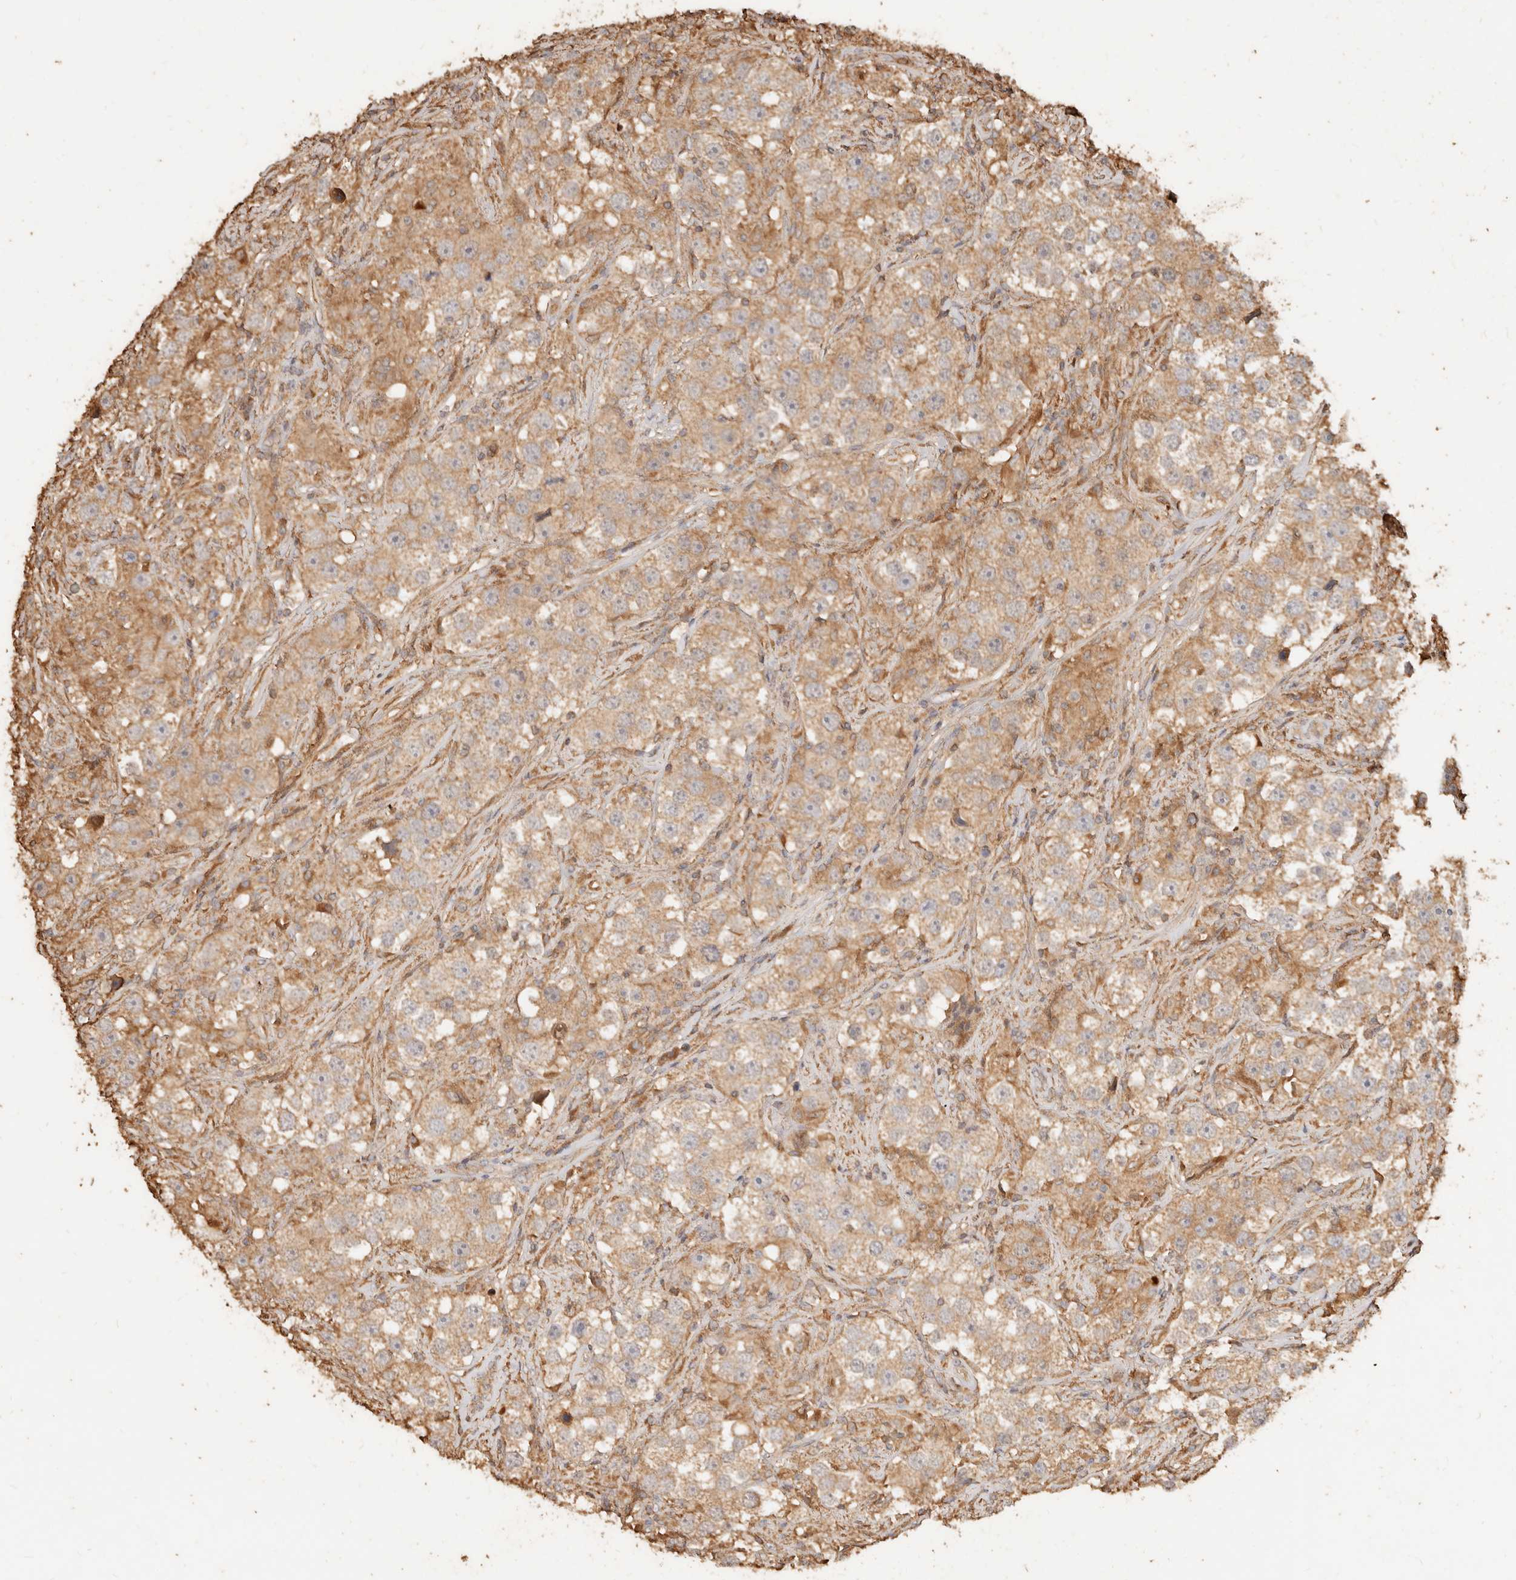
{"staining": {"intensity": "moderate", "quantity": ">75%", "location": "cytoplasmic/membranous"}, "tissue": "testis cancer", "cell_type": "Tumor cells", "image_type": "cancer", "snomed": [{"axis": "morphology", "description": "Seminoma, NOS"}, {"axis": "topography", "description": "Testis"}], "caption": "Immunohistochemistry staining of testis seminoma, which reveals medium levels of moderate cytoplasmic/membranous staining in about >75% of tumor cells indicating moderate cytoplasmic/membranous protein positivity. The staining was performed using DAB (3,3'-diaminobenzidine) (brown) for protein detection and nuclei were counterstained in hematoxylin (blue).", "gene": "FAM180B", "patient": {"sex": "male", "age": 49}}